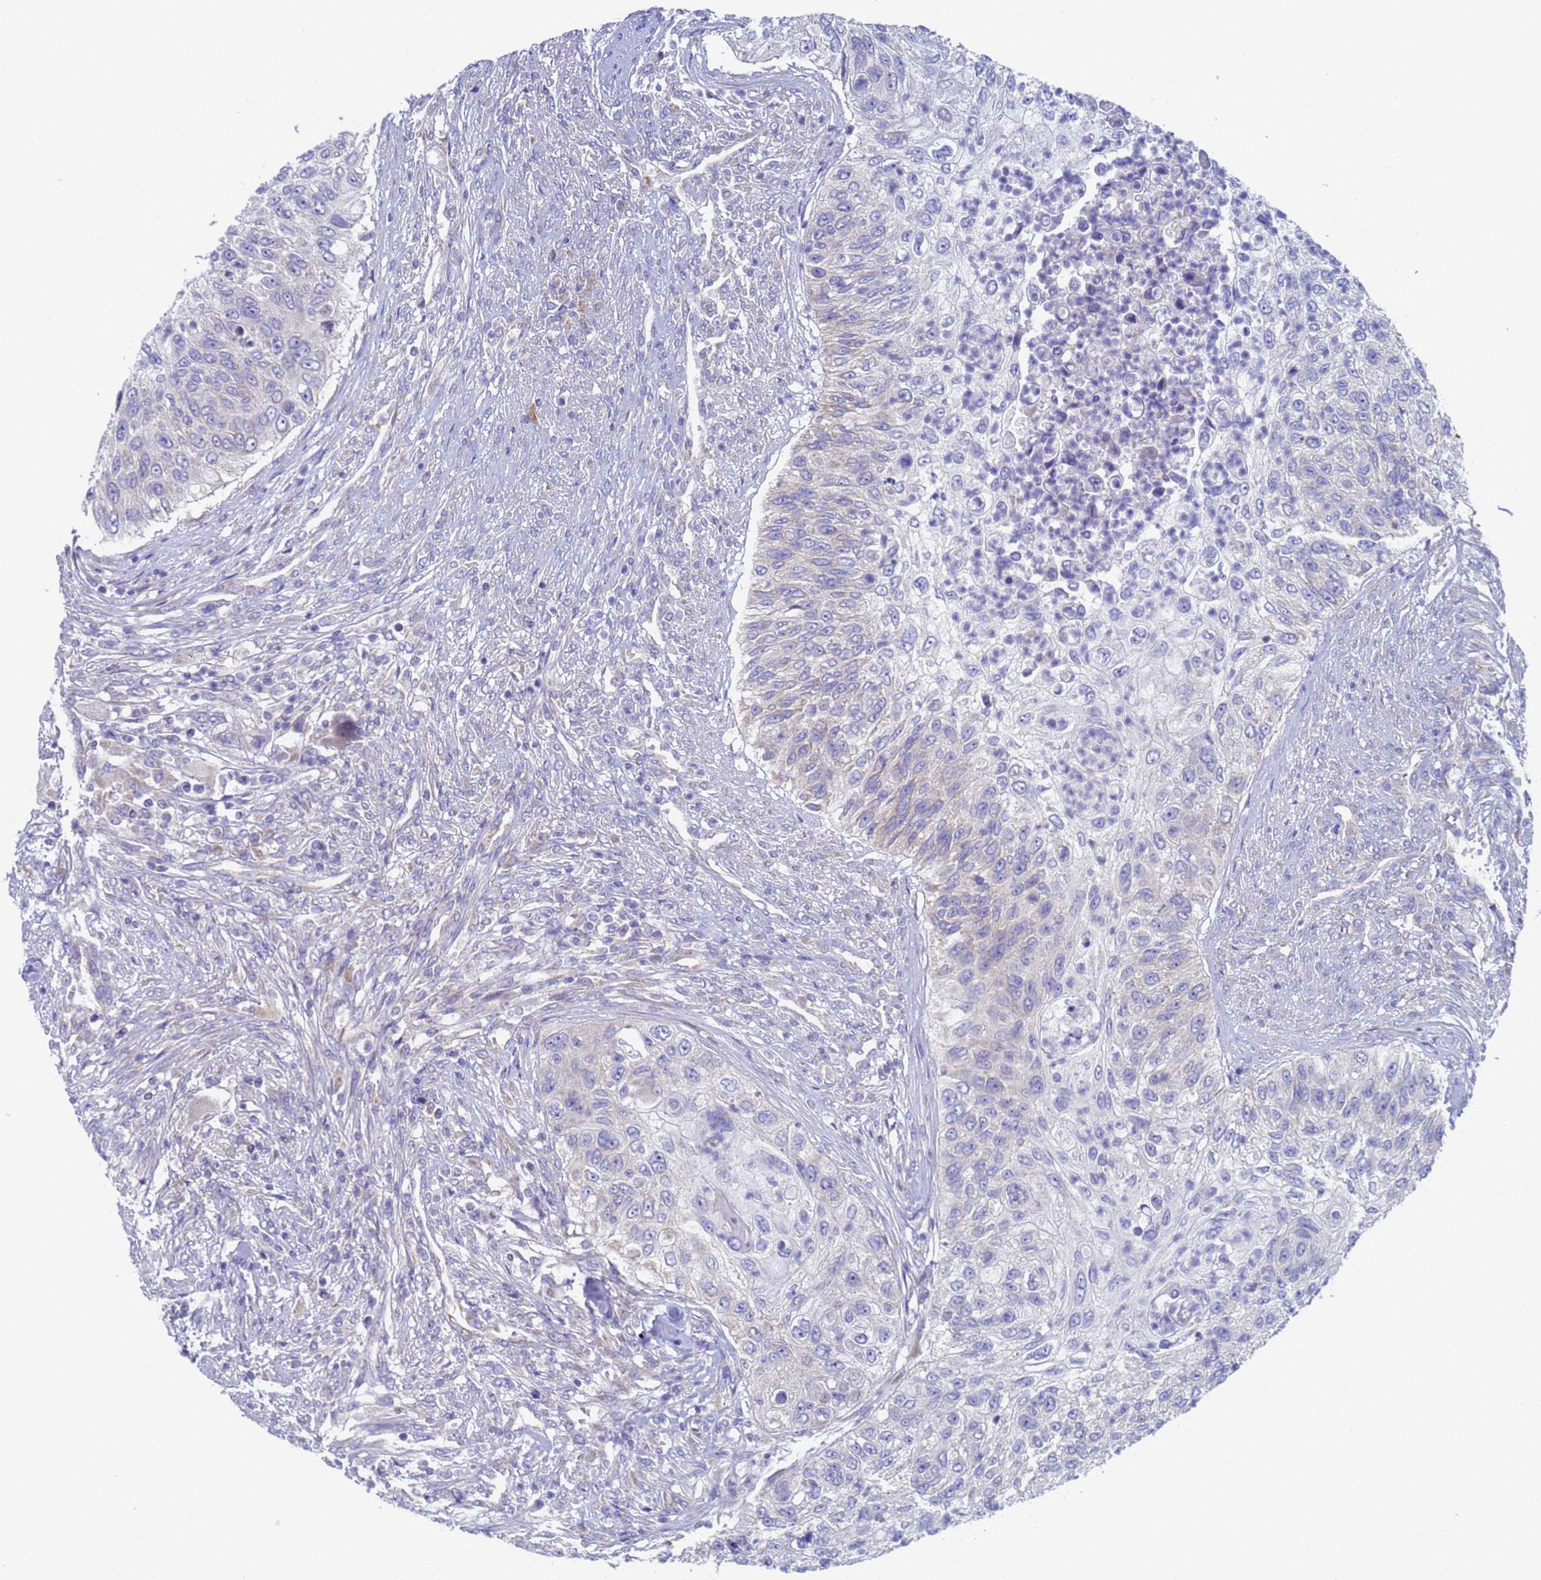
{"staining": {"intensity": "negative", "quantity": "none", "location": "none"}, "tissue": "urothelial cancer", "cell_type": "Tumor cells", "image_type": "cancer", "snomed": [{"axis": "morphology", "description": "Urothelial carcinoma, High grade"}, {"axis": "topography", "description": "Urinary bladder"}], "caption": "Urothelial cancer stained for a protein using IHC displays no expression tumor cells.", "gene": "PET117", "patient": {"sex": "female", "age": 60}}